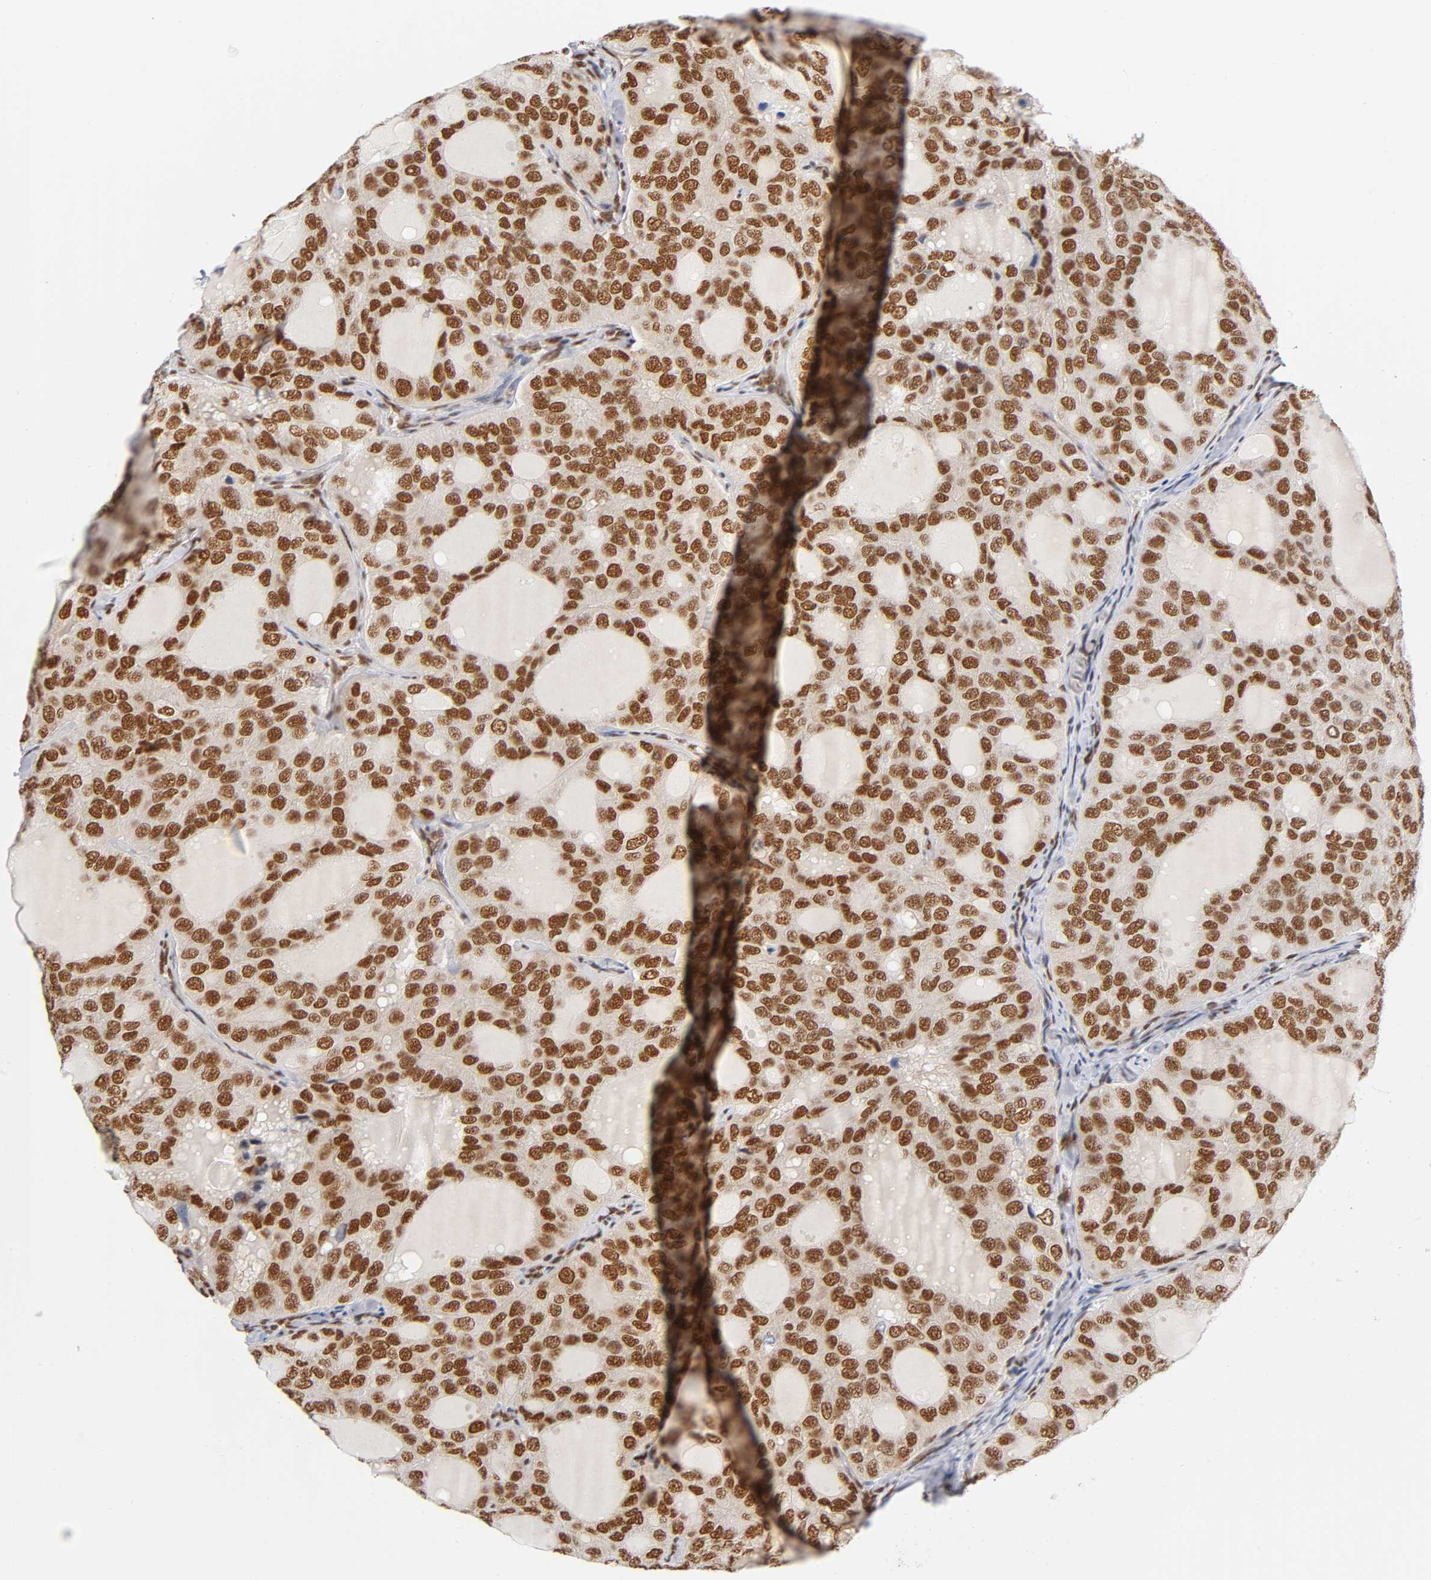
{"staining": {"intensity": "strong", "quantity": ">75%", "location": "nuclear"}, "tissue": "thyroid cancer", "cell_type": "Tumor cells", "image_type": "cancer", "snomed": [{"axis": "morphology", "description": "Follicular adenoma carcinoma, NOS"}, {"axis": "topography", "description": "Thyroid gland"}], "caption": "Protein staining exhibits strong nuclear expression in approximately >75% of tumor cells in thyroid cancer.", "gene": "ILKAP", "patient": {"sex": "male", "age": 75}}